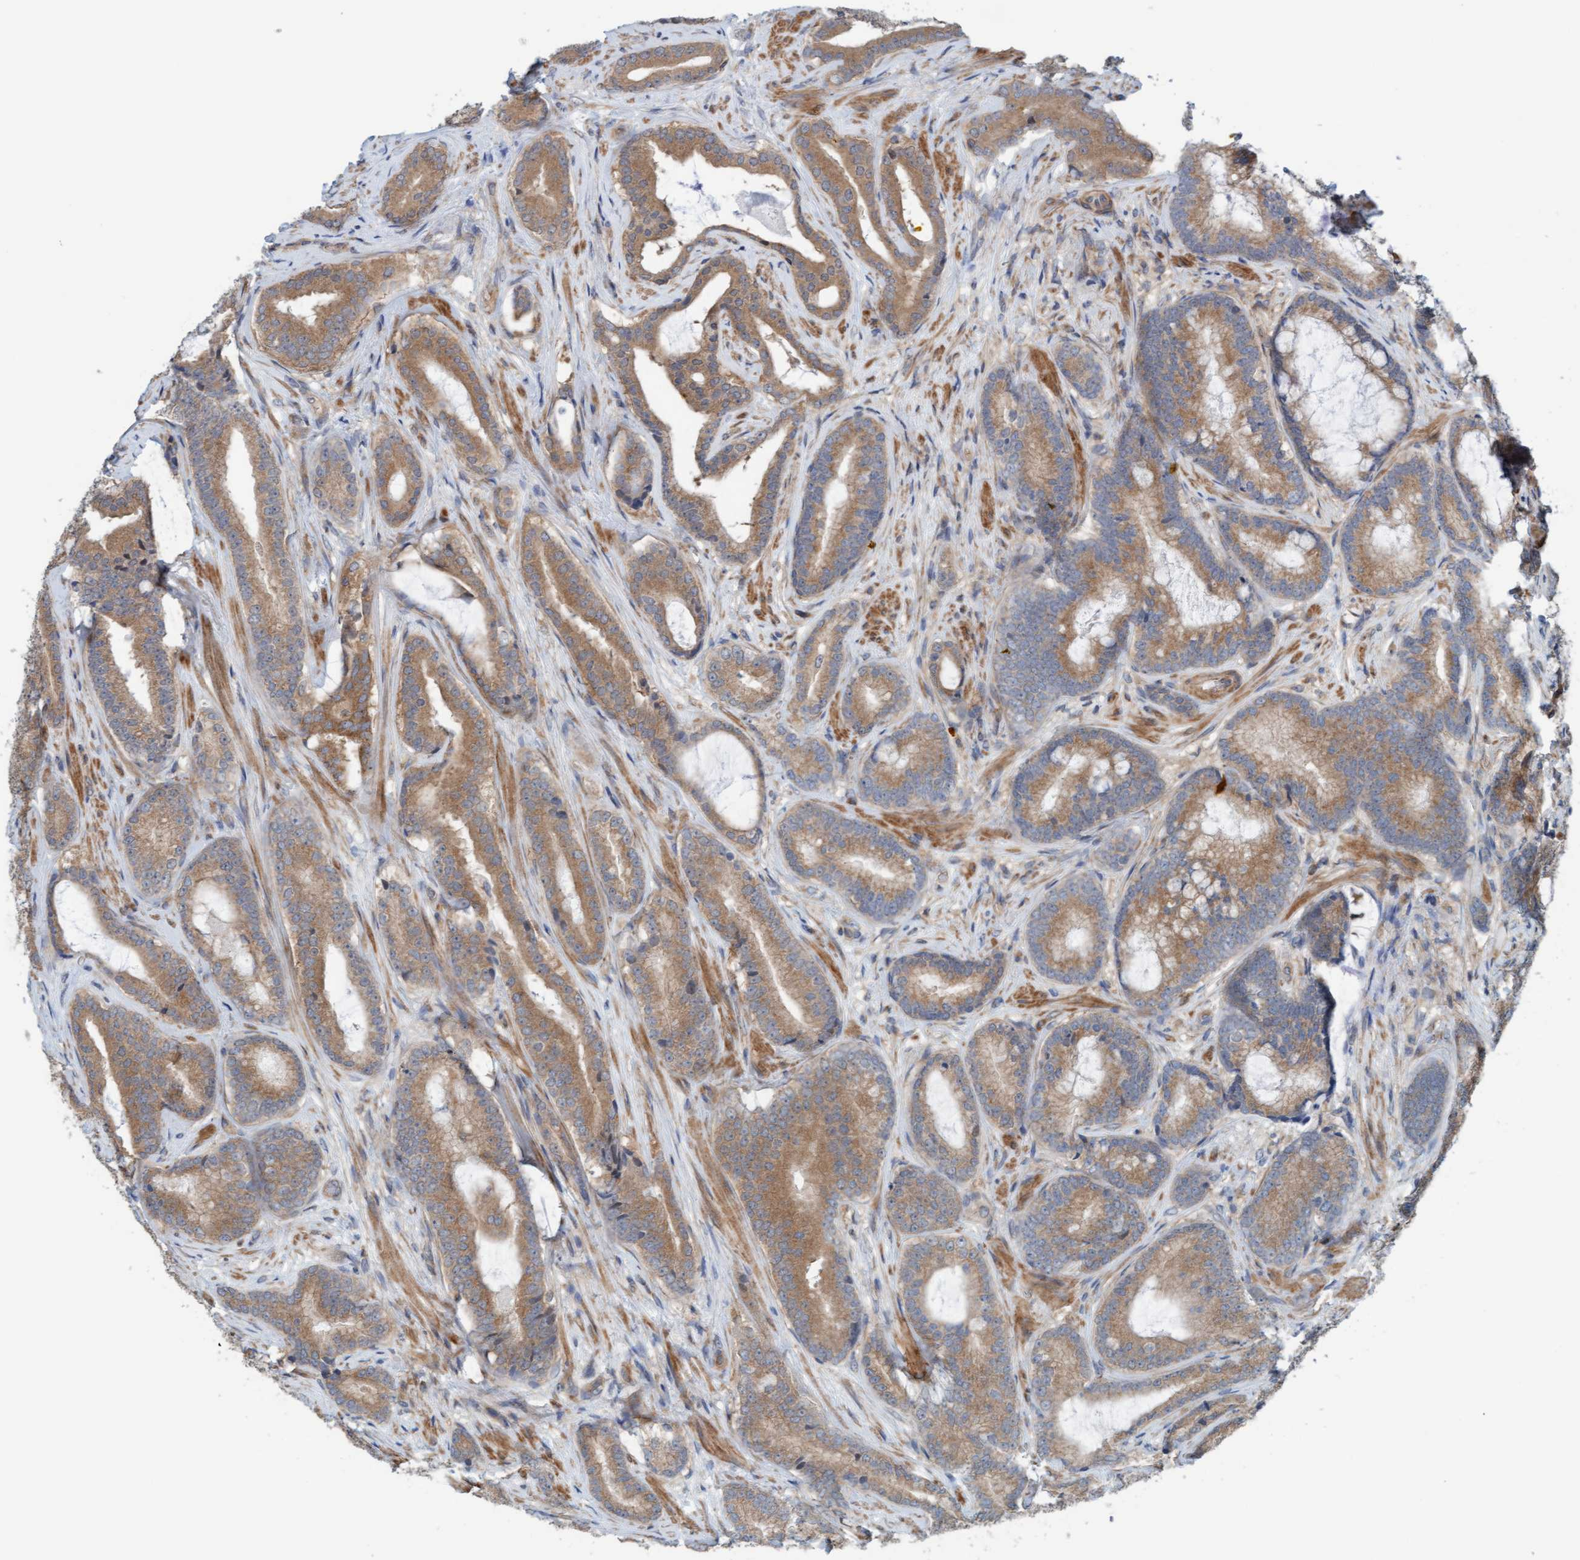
{"staining": {"intensity": "moderate", "quantity": ">75%", "location": "cytoplasmic/membranous"}, "tissue": "prostate cancer", "cell_type": "Tumor cells", "image_type": "cancer", "snomed": [{"axis": "morphology", "description": "Adenocarcinoma, High grade"}, {"axis": "topography", "description": "Prostate"}], "caption": "IHC image of neoplastic tissue: human prostate cancer stained using IHC displays medium levels of moderate protein expression localized specifically in the cytoplasmic/membranous of tumor cells, appearing as a cytoplasmic/membranous brown color.", "gene": "UBAP1", "patient": {"sex": "male", "age": 55}}